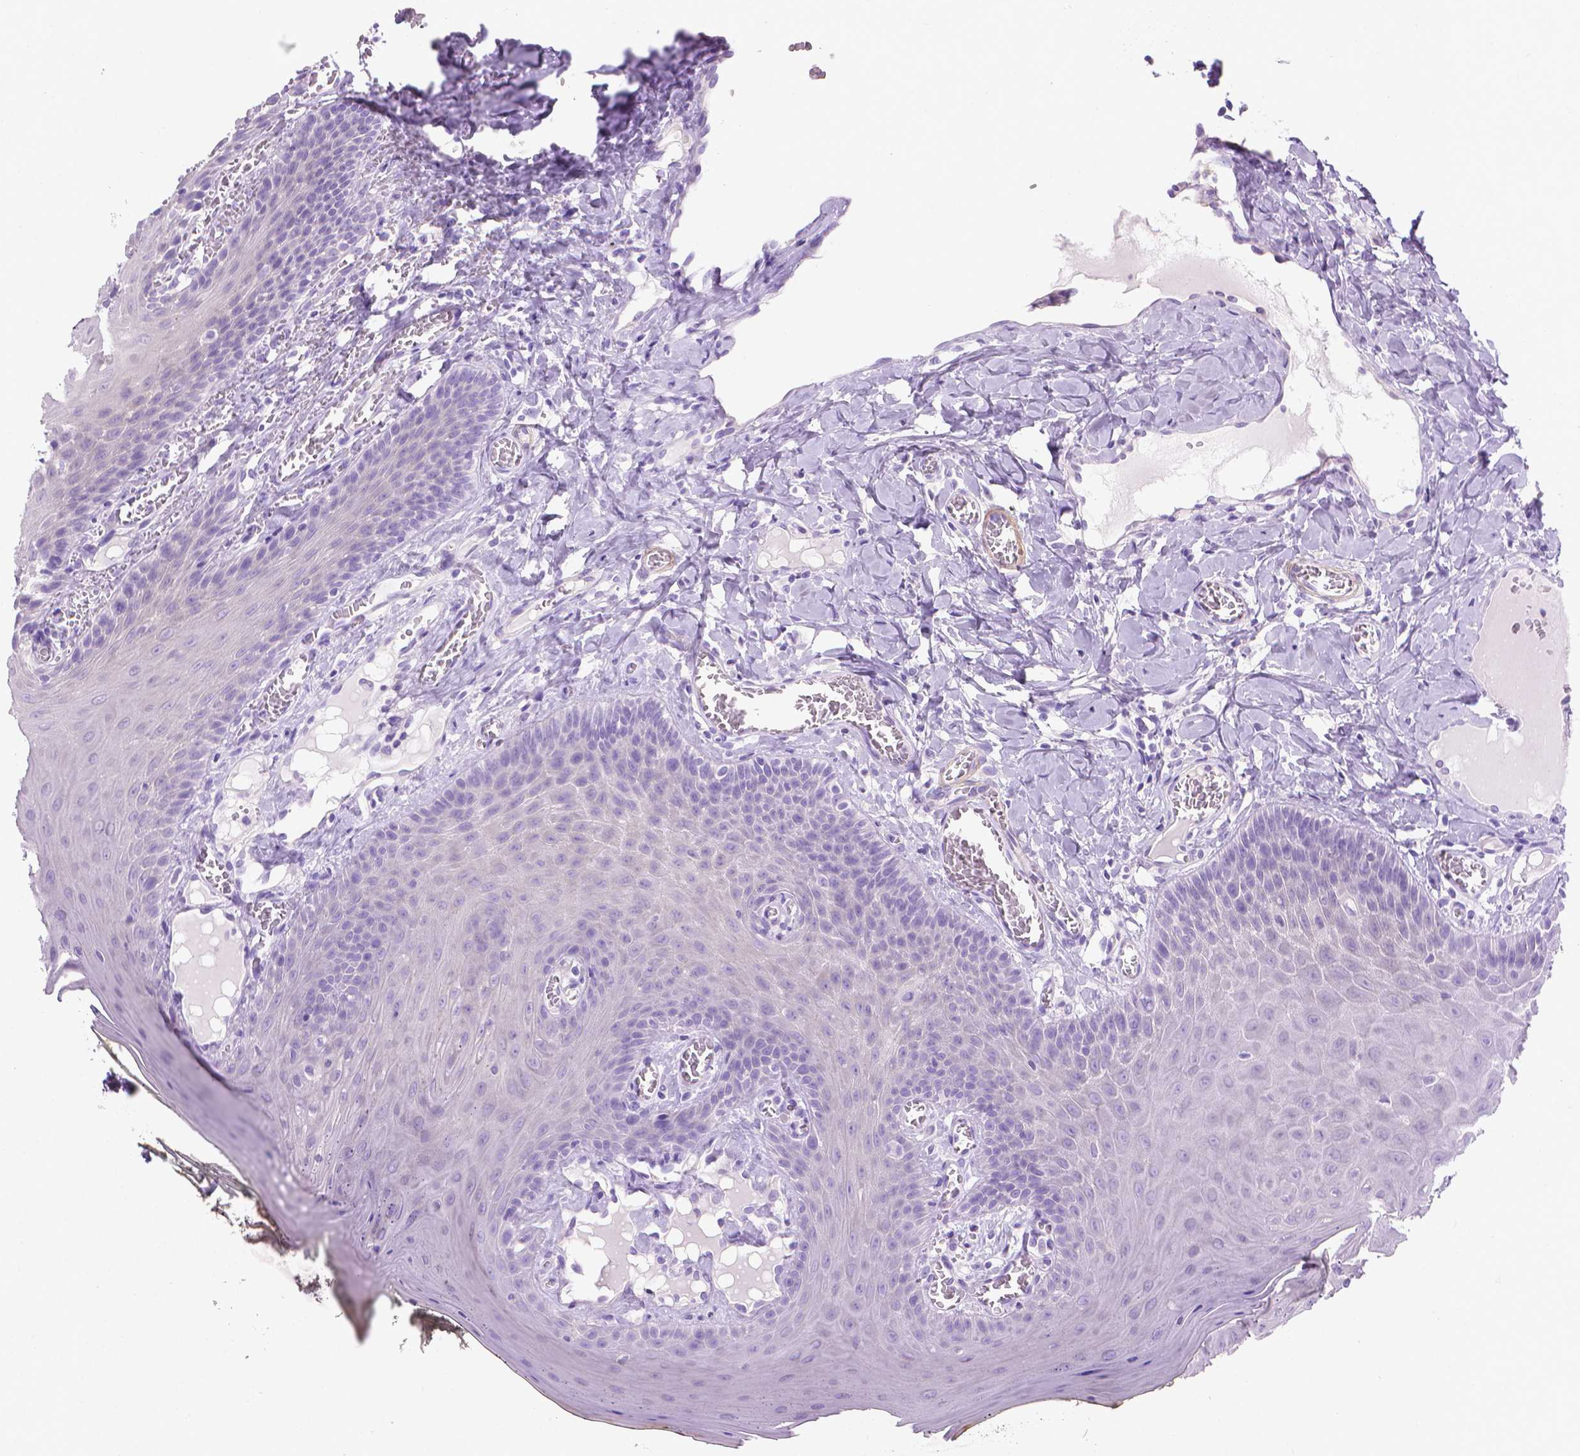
{"staining": {"intensity": "negative", "quantity": "none", "location": "none"}, "tissue": "oral mucosa", "cell_type": "Squamous epithelial cells", "image_type": "normal", "snomed": [{"axis": "morphology", "description": "Normal tissue, NOS"}, {"axis": "topography", "description": "Oral tissue"}], "caption": "Benign oral mucosa was stained to show a protein in brown. There is no significant staining in squamous epithelial cells. The staining is performed using DAB (3,3'-diaminobenzidine) brown chromogen with nuclei counter-stained in using hematoxylin.", "gene": "FASN", "patient": {"sex": "male", "age": 9}}